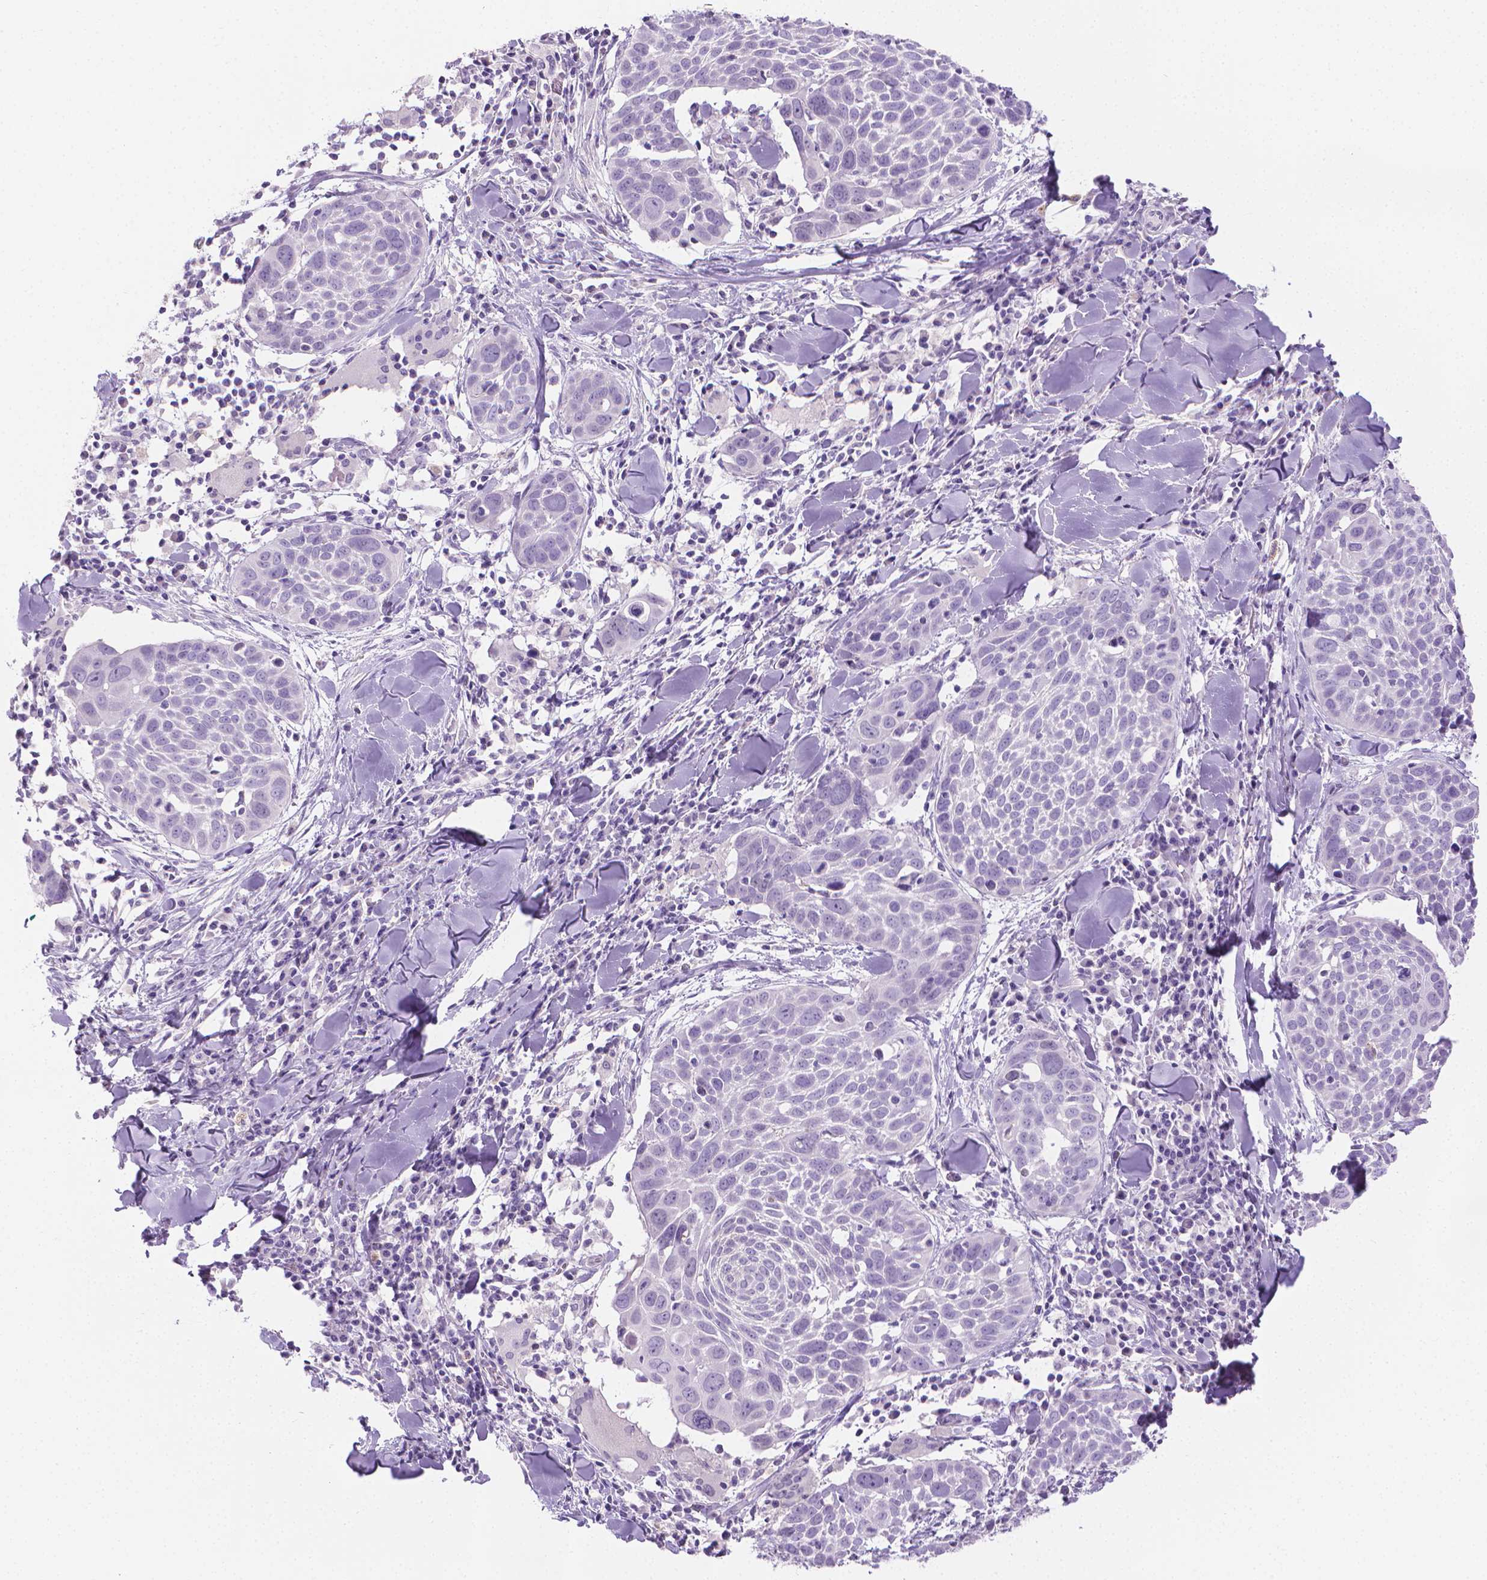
{"staining": {"intensity": "negative", "quantity": "none", "location": "none"}, "tissue": "lung cancer", "cell_type": "Tumor cells", "image_type": "cancer", "snomed": [{"axis": "morphology", "description": "Squamous cell carcinoma, NOS"}, {"axis": "topography", "description": "Lung"}], "caption": "High magnification brightfield microscopy of lung cancer stained with DAB (3,3'-diaminobenzidine) (brown) and counterstained with hematoxylin (blue): tumor cells show no significant staining.", "gene": "SPAG6", "patient": {"sex": "male", "age": 57}}